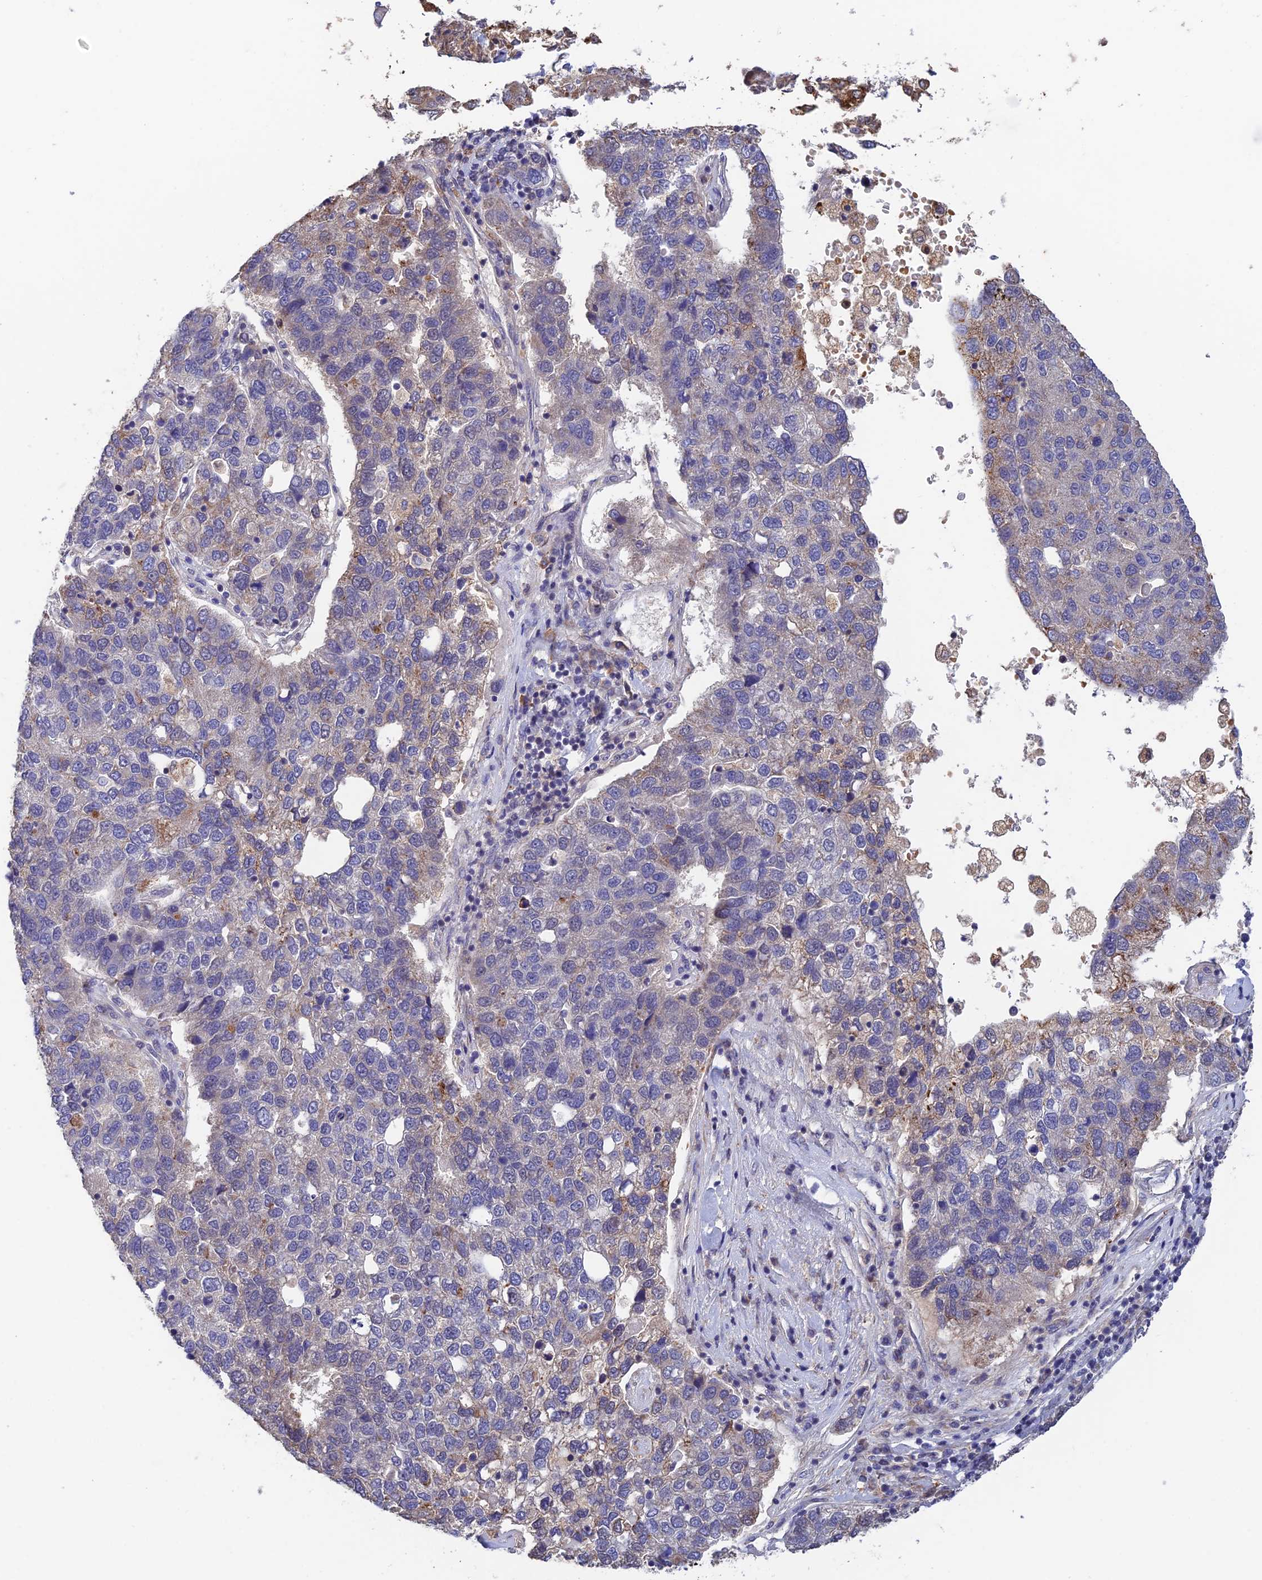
{"staining": {"intensity": "weak", "quantity": "<25%", "location": "cytoplasmic/membranous"}, "tissue": "pancreatic cancer", "cell_type": "Tumor cells", "image_type": "cancer", "snomed": [{"axis": "morphology", "description": "Adenocarcinoma, NOS"}, {"axis": "topography", "description": "Pancreas"}], "caption": "High magnification brightfield microscopy of adenocarcinoma (pancreatic) stained with DAB (brown) and counterstained with hematoxylin (blue): tumor cells show no significant expression.", "gene": "CWH43", "patient": {"sex": "female", "age": 61}}